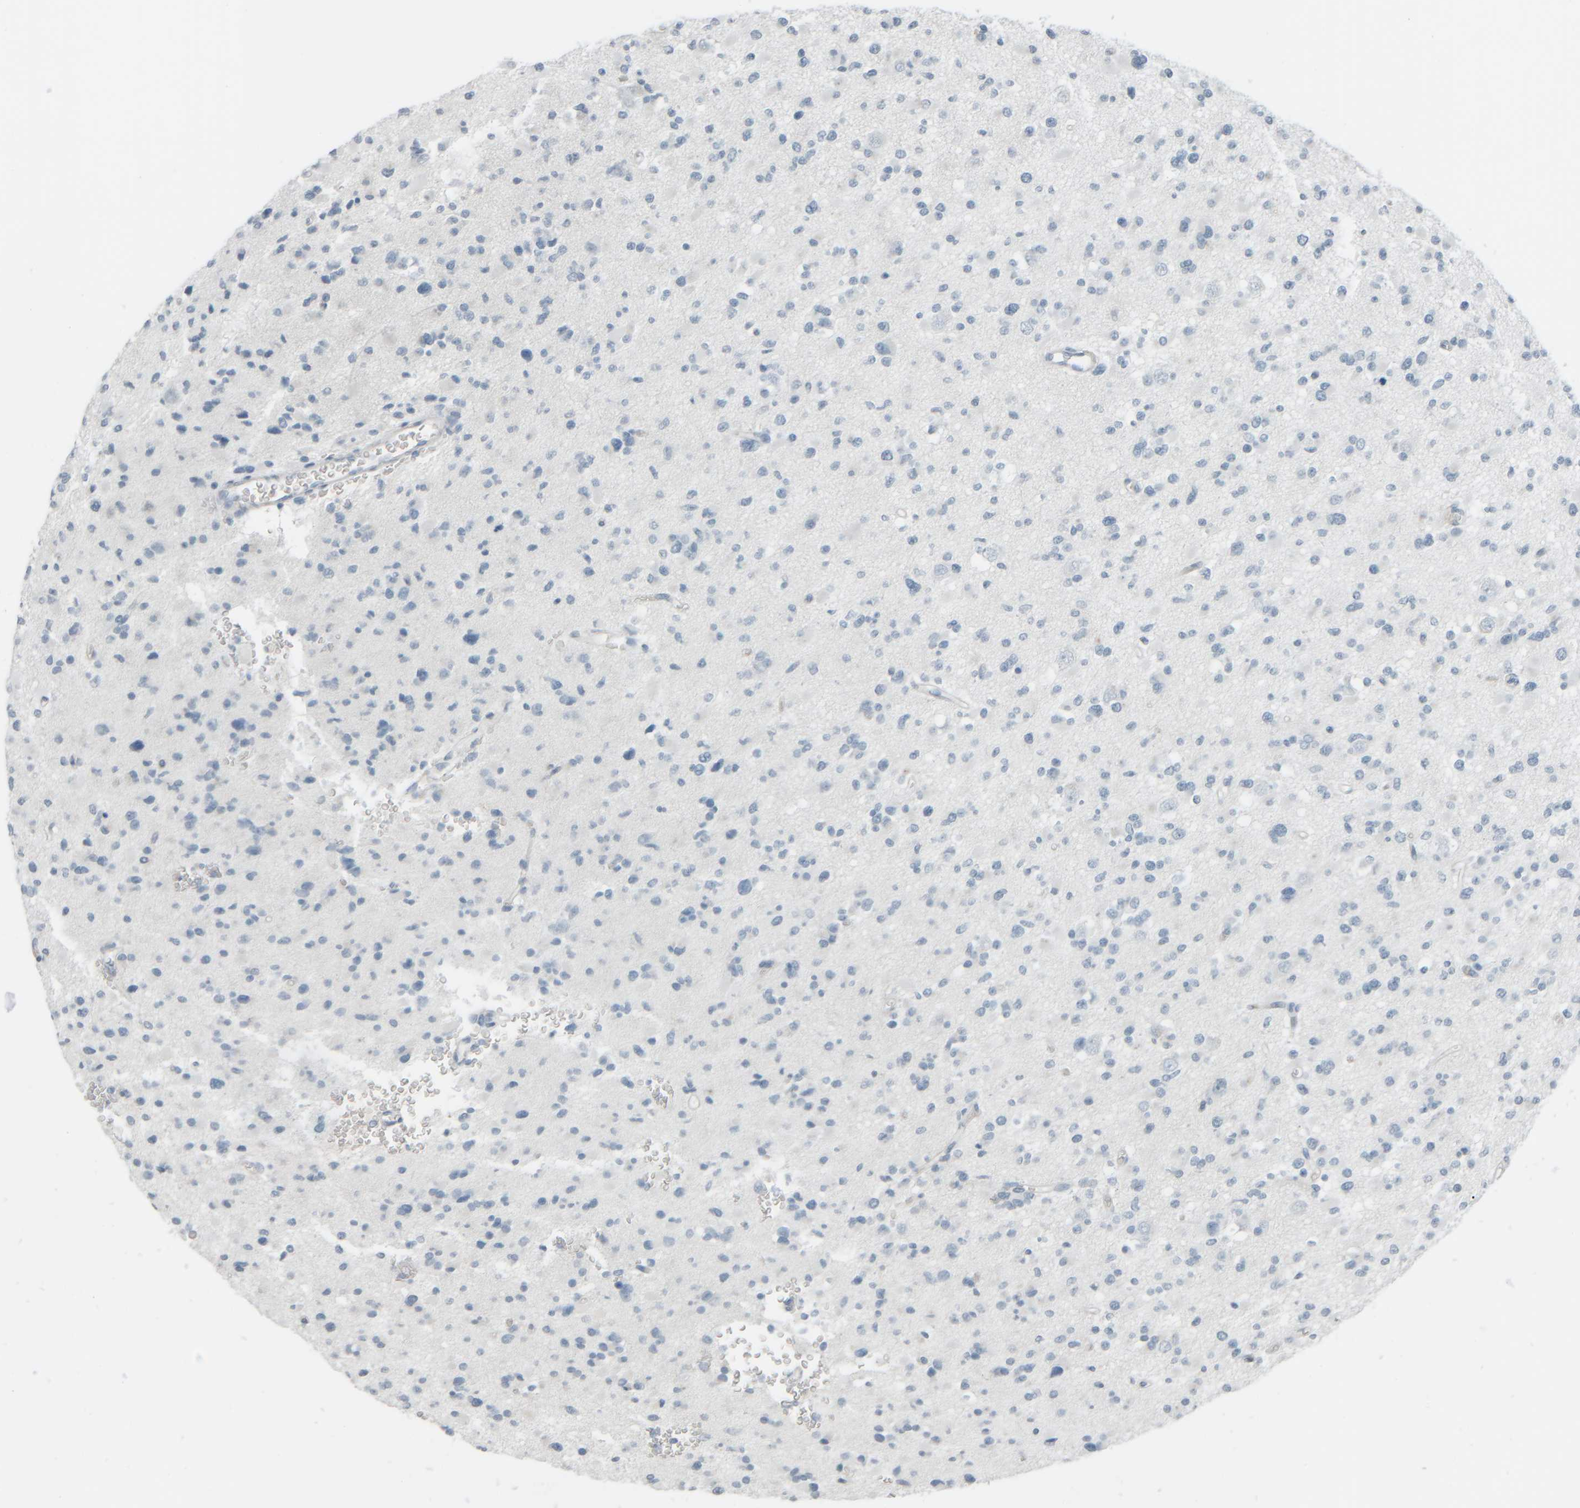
{"staining": {"intensity": "negative", "quantity": "none", "location": "none"}, "tissue": "glioma", "cell_type": "Tumor cells", "image_type": "cancer", "snomed": [{"axis": "morphology", "description": "Glioma, malignant, Low grade"}, {"axis": "topography", "description": "Brain"}], "caption": "There is no significant expression in tumor cells of glioma.", "gene": "TPSAB1", "patient": {"sex": "female", "age": 22}}